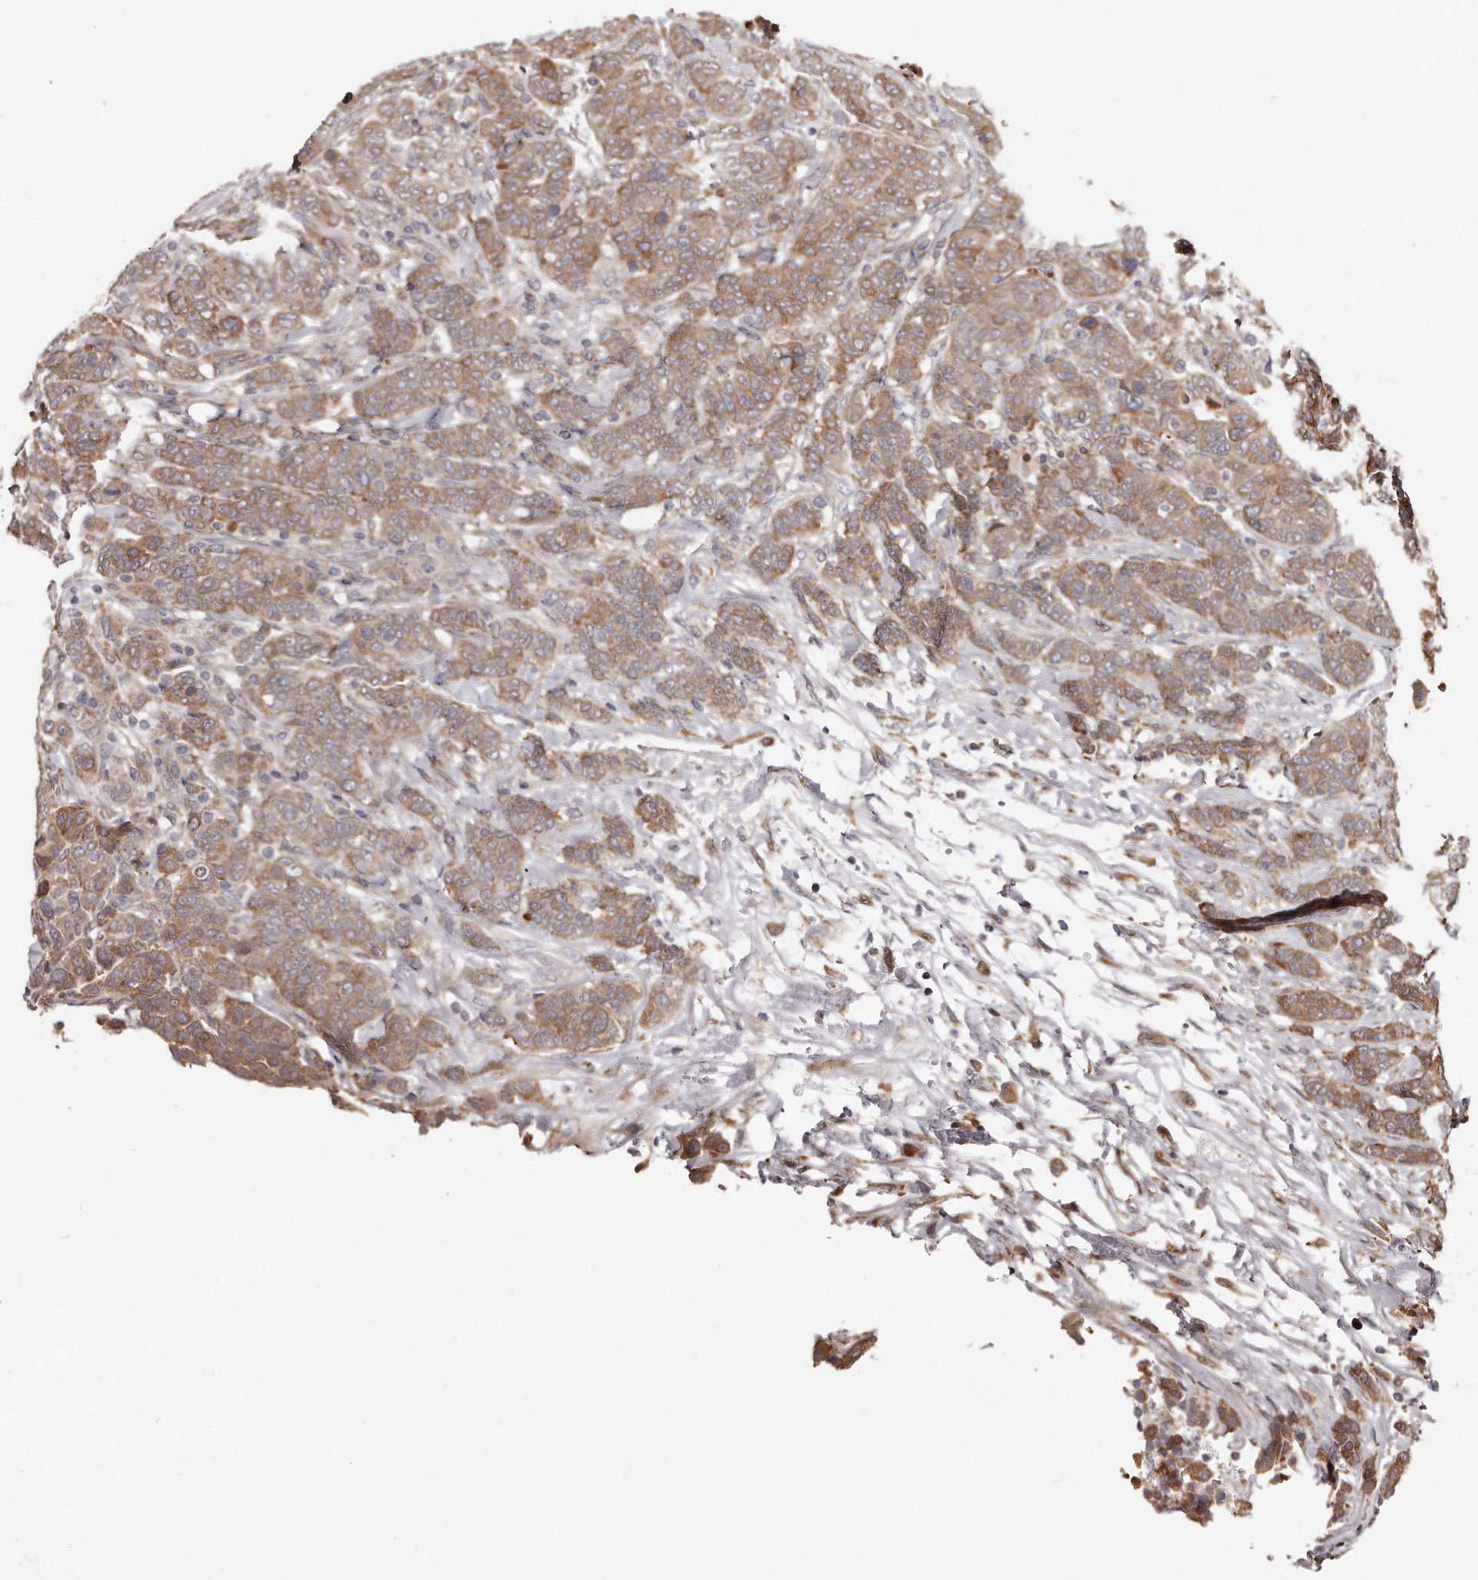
{"staining": {"intensity": "moderate", "quantity": ">75%", "location": "cytoplasmic/membranous"}, "tissue": "breast cancer", "cell_type": "Tumor cells", "image_type": "cancer", "snomed": [{"axis": "morphology", "description": "Duct carcinoma"}, {"axis": "topography", "description": "Breast"}], "caption": "Immunohistochemistry (IHC) (DAB (3,3'-diaminobenzidine)) staining of intraductal carcinoma (breast) demonstrates moderate cytoplasmic/membranous protein expression in approximately >75% of tumor cells.", "gene": "TRAPPC14", "patient": {"sex": "female", "age": 37}}